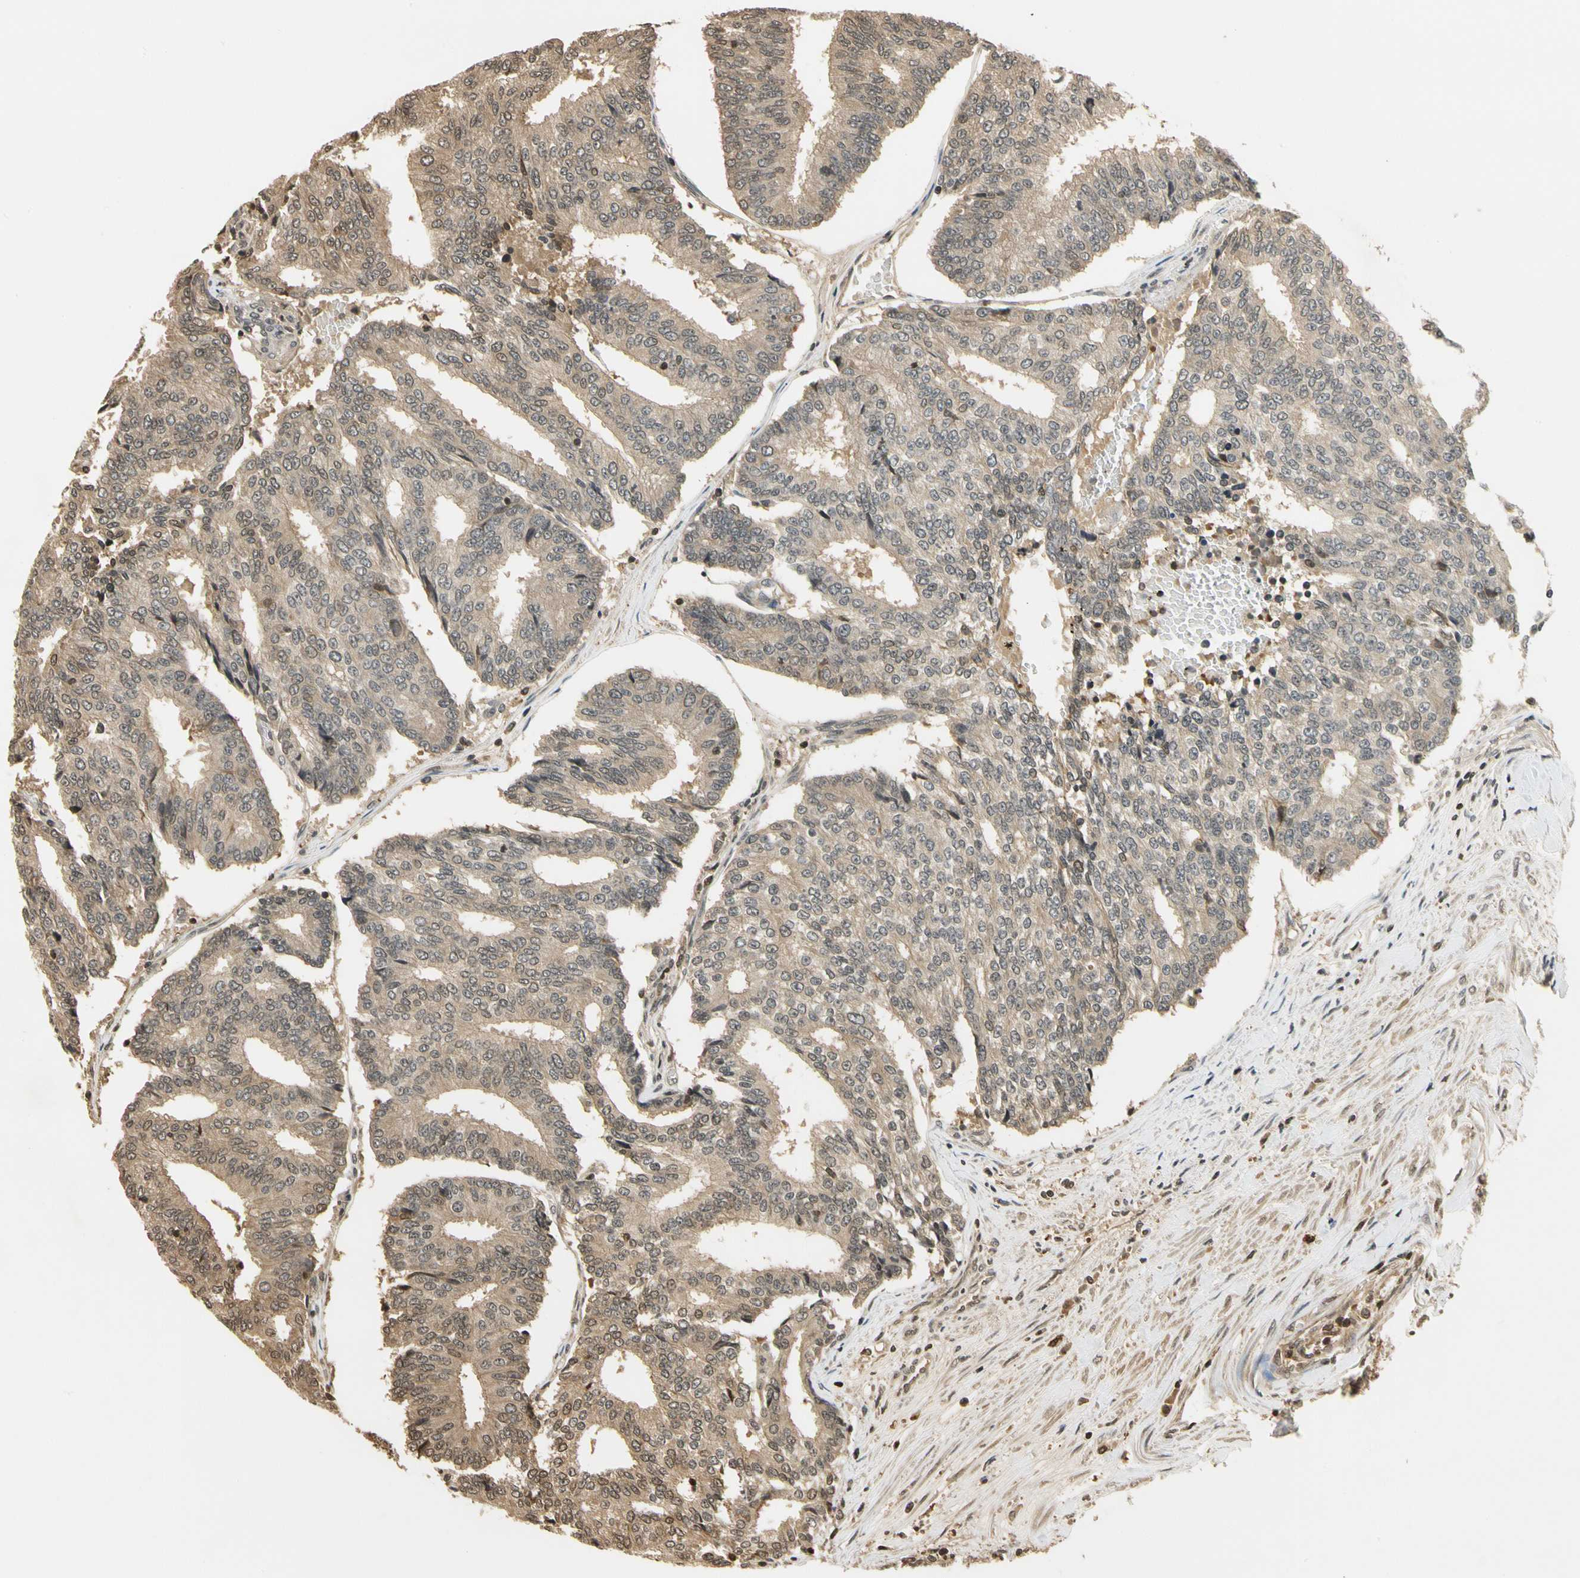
{"staining": {"intensity": "weak", "quantity": ">75%", "location": "cytoplasmic/membranous"}, "tissue": "prostate cancer", "cell_type": "Tumor cells", "image_type": "cancer", "snomed": [{"axis": "morphology", "description": "Adenocarcinoma, High grade"}, {"axis": "topography", "description": "Prostate"}], "caption": "Immunohistochemistry staining of prostate cancer (high-grade adenocarcinoma), which displays low levels of weak cytoplasmic/membranous staining in approximately >75% of tumor cells indicating weak cytoplasmic/membranous protein staining. The staining was performed using DAB (brown) for protein detection and nuclei were counterstained in hematoxylin (blue).", "gene": "SOD1", "patient": {"sex": "male", "age": 55}}